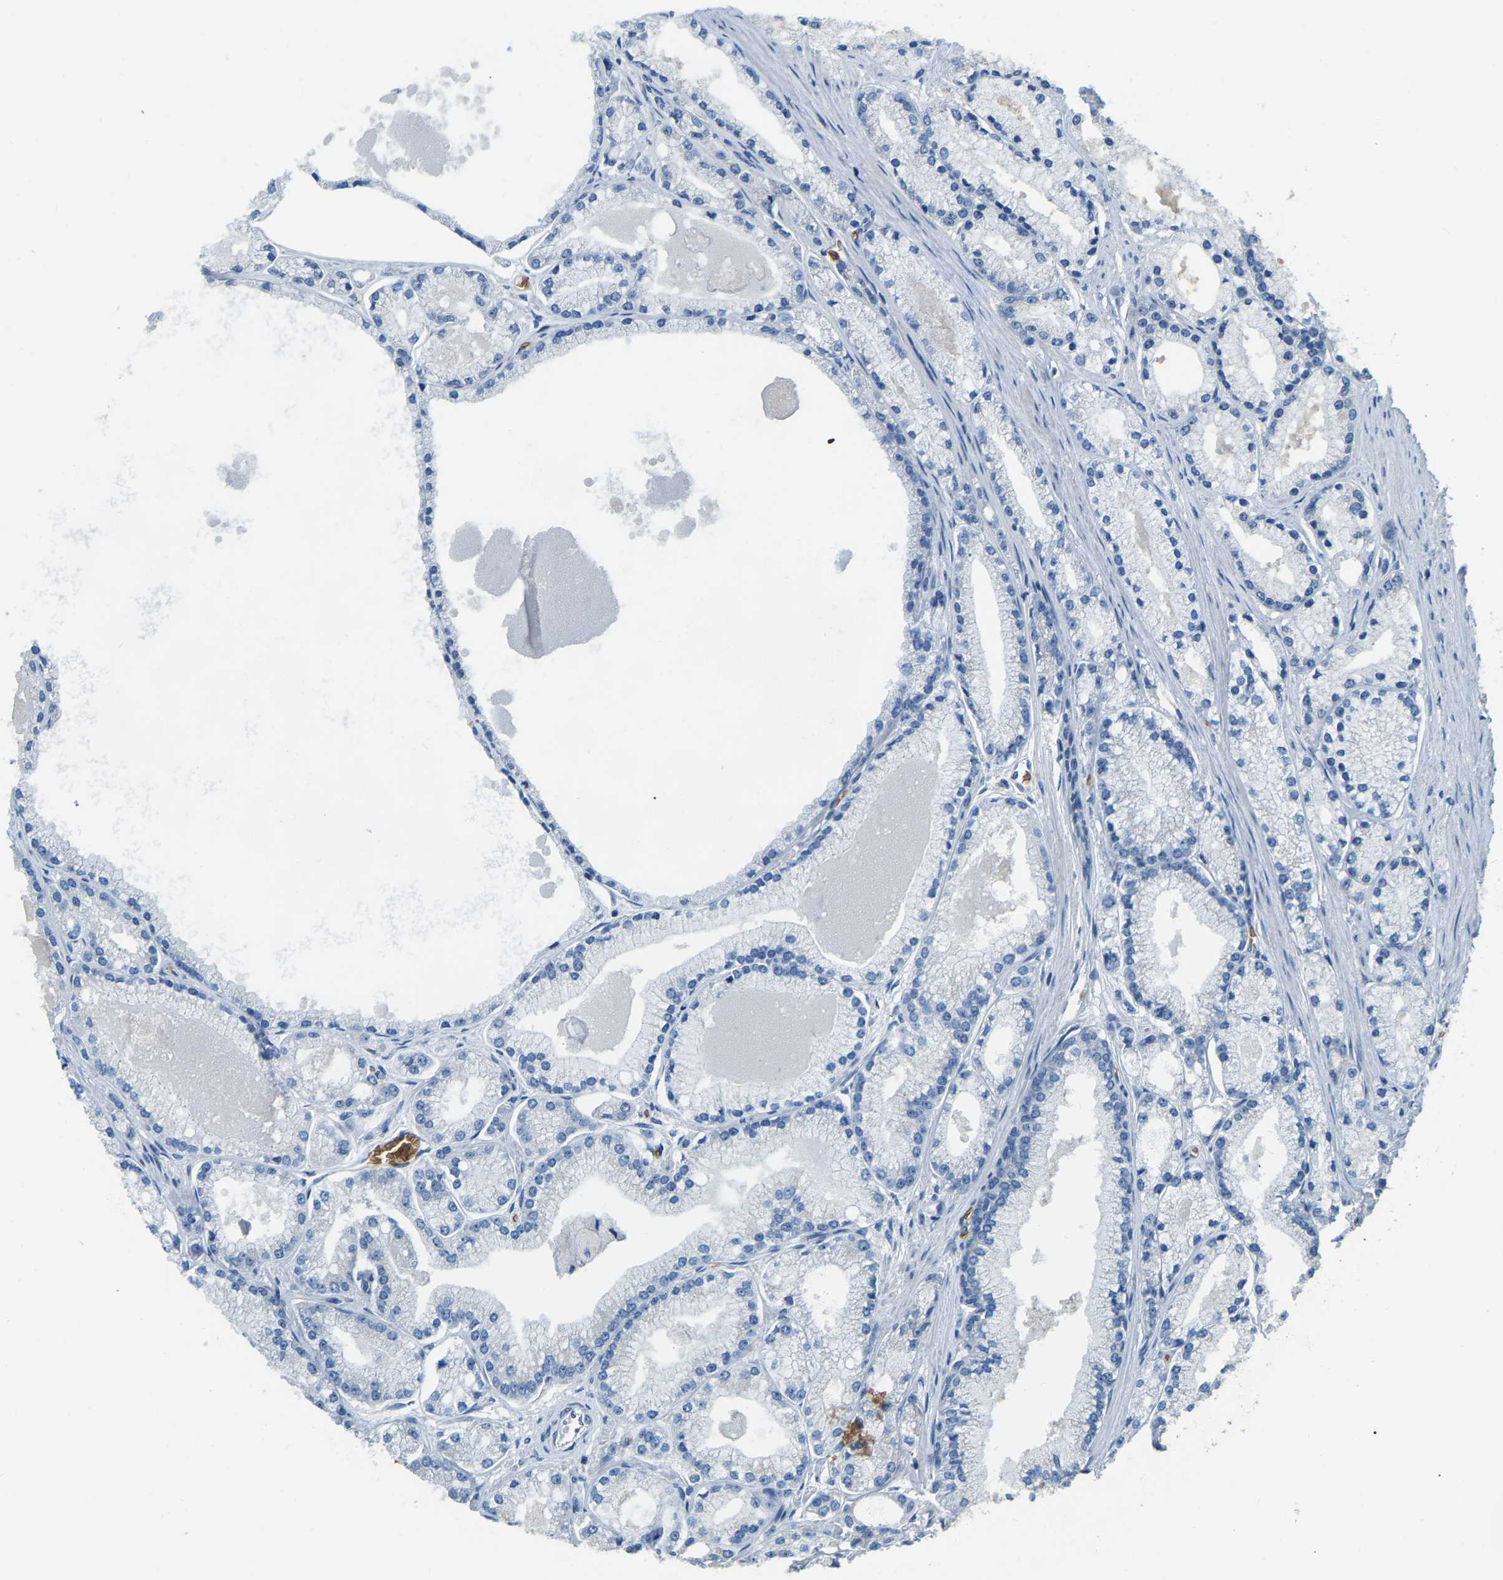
{"staining": {"intensity": "negative", "quantity": "none", "location": "none"}, "tissue": "prostate cancer", "cell_type": "Tumor cells", "image_type": "cancer", "snomed": [{"axis": "morphology", "description": "Adenocarcinoma, High grade"}, {"axis": "topography", "description": "Prostate"}], "caption": "An image of human prostate cancer is negative for staining in tumor cells. Nuclei are stained in blue.", "gene": "CFAP298", "patient": {"sex": "male", "age": 71}}